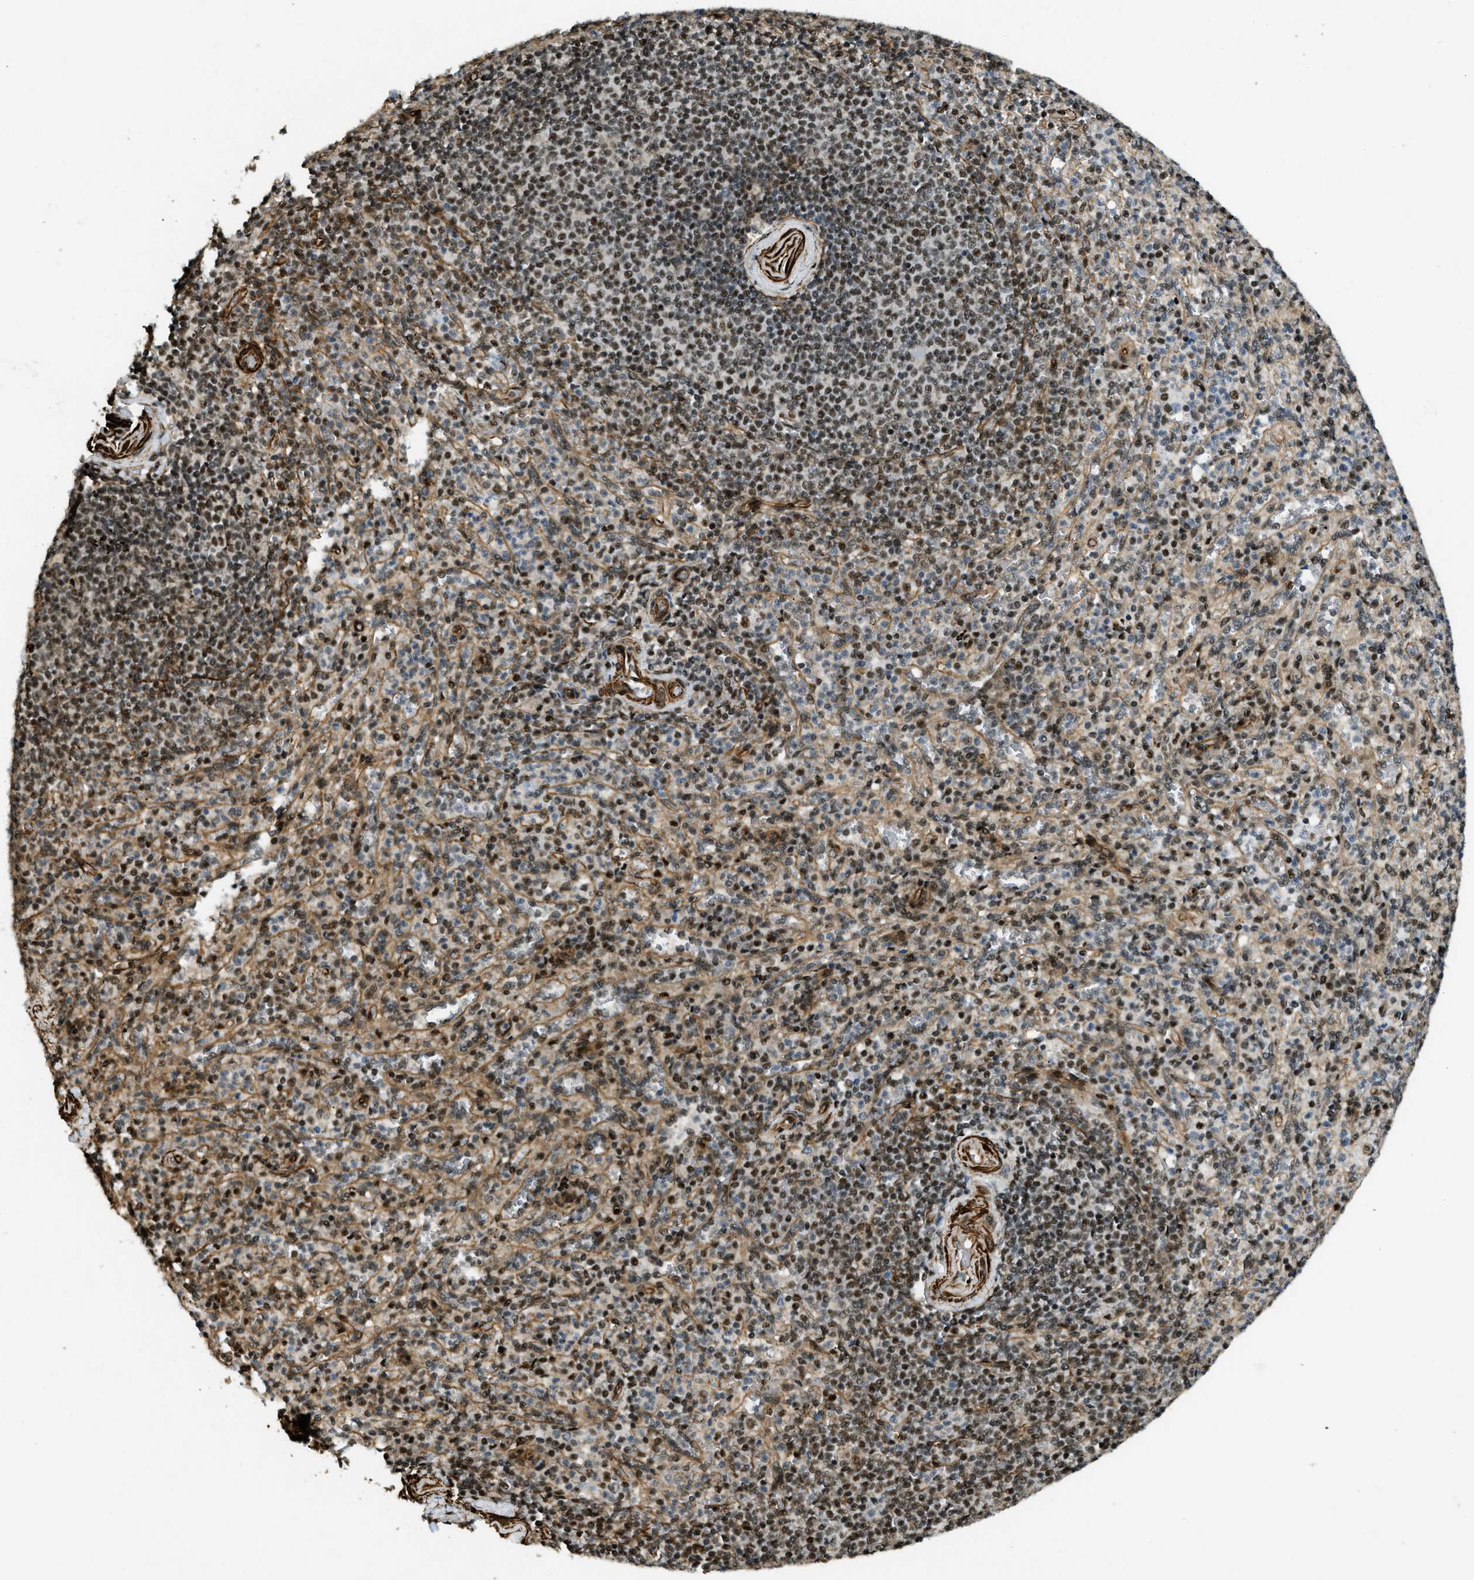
{"staining": {"intensity": "strong", "quantity": "25%-75%", "location": "nuclear"}, "tissue": "spleen", "cell_type": "Cells in red pulp", "image_type": "normal", "snomed": [{"axis": "morphology", "description": "Normal tissue, NOS"}, {"axis": "topography", "description": "Spleen"}], "caption": "Human spleen stained with a brown dye displays strong nuclear positive positivity in approximately 25%-75% of cells in red pulp.", "gene": "CFAP36", "patient": {"sex": "male", "age": 36}}